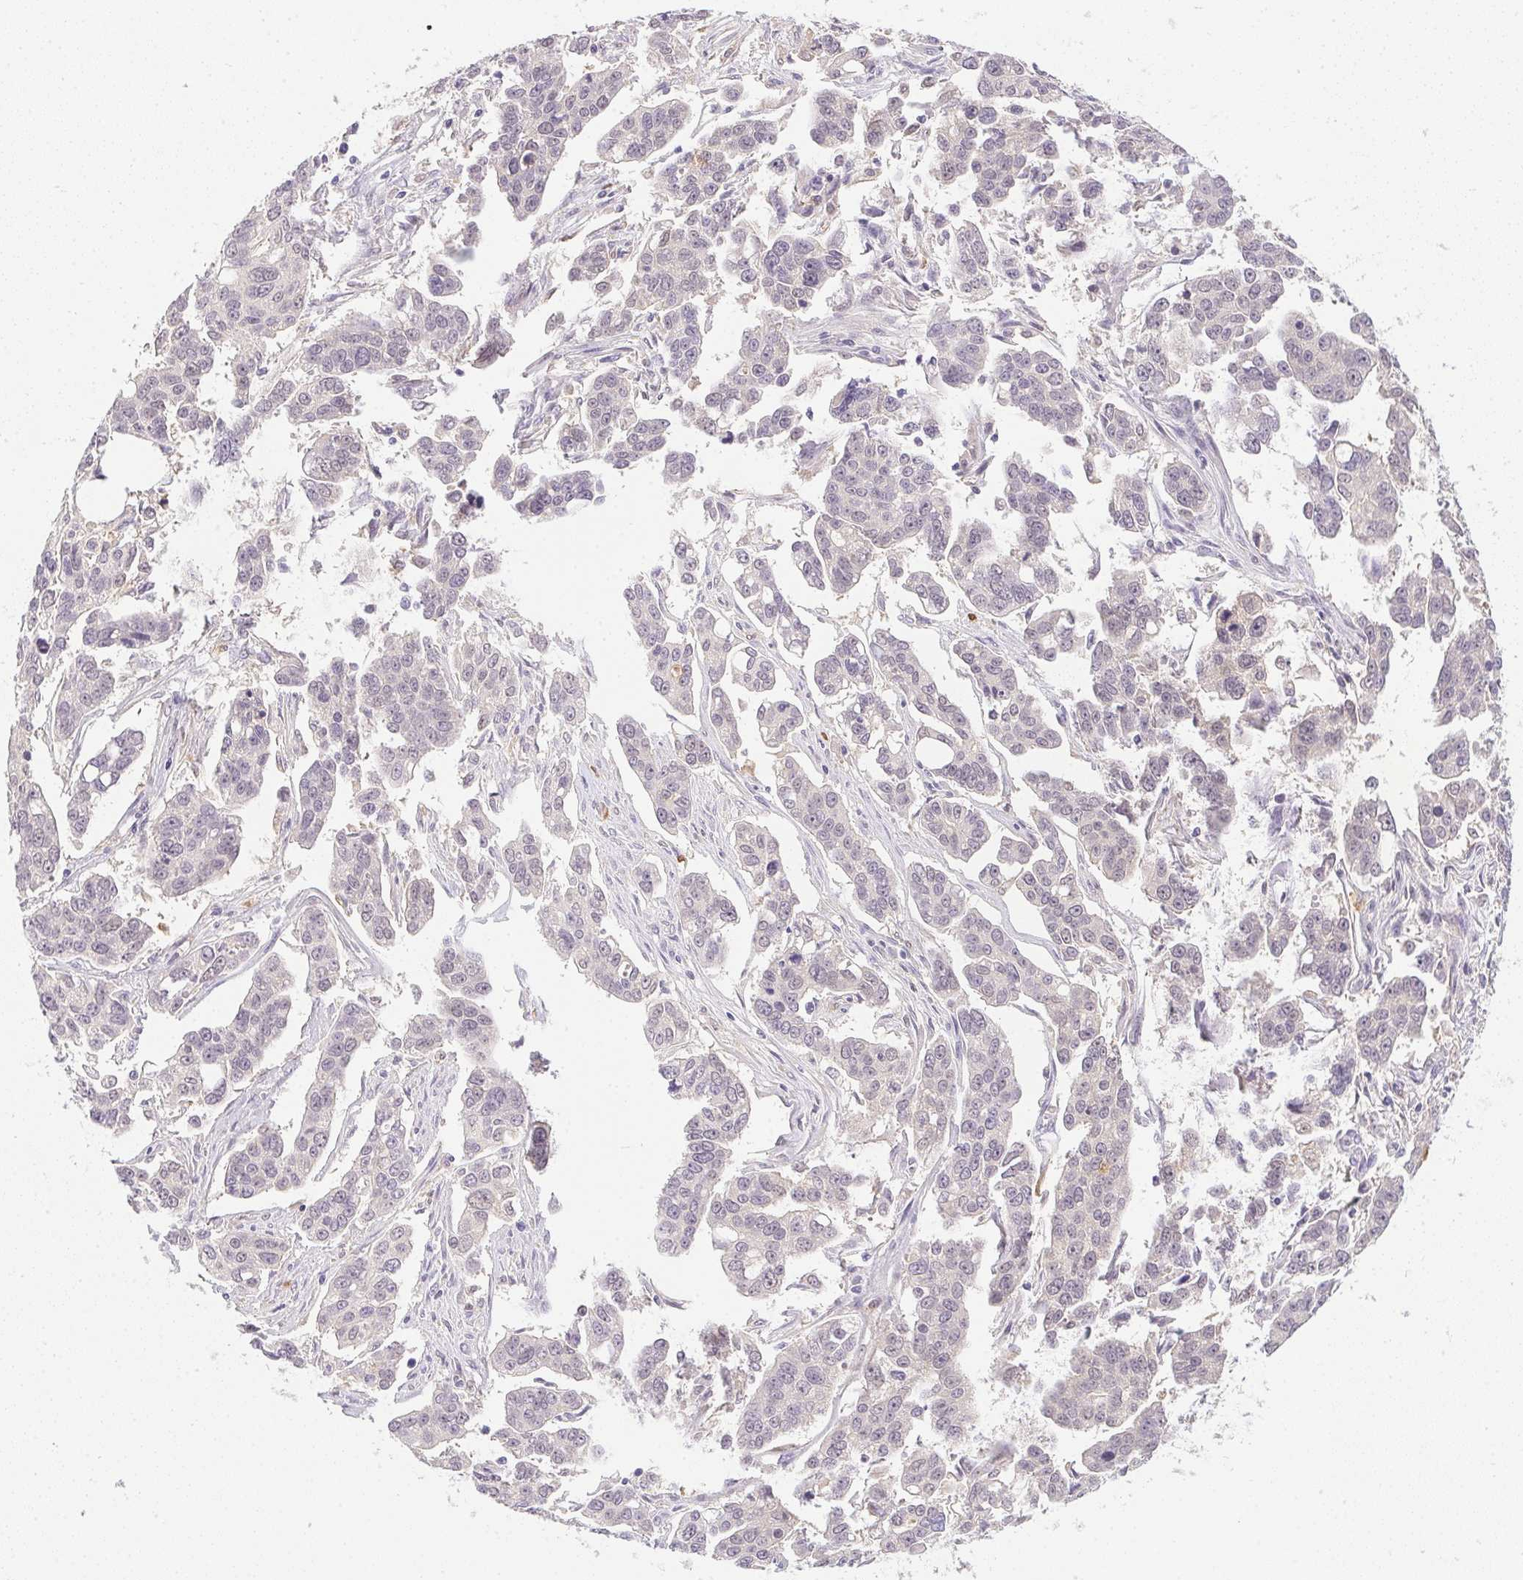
{"staining": {"intensity": "negative", "quantity": "none", "location": "none"}, "tissue": "ovarian cancer", "cell_type": "Tumor cells", "image_type": "cancer", "snomed": [{"axis": "morphology", "description": "Carcinoma, endometroid"}, {"axis": "topography", "description": "Ovary"}], "caption": "Image shows no significant protein expression in tumor cells of endometroid carcinoma (ovarian).", "gene": "DNAJC5G", "patient": {"sex": "female", "age": 78}}